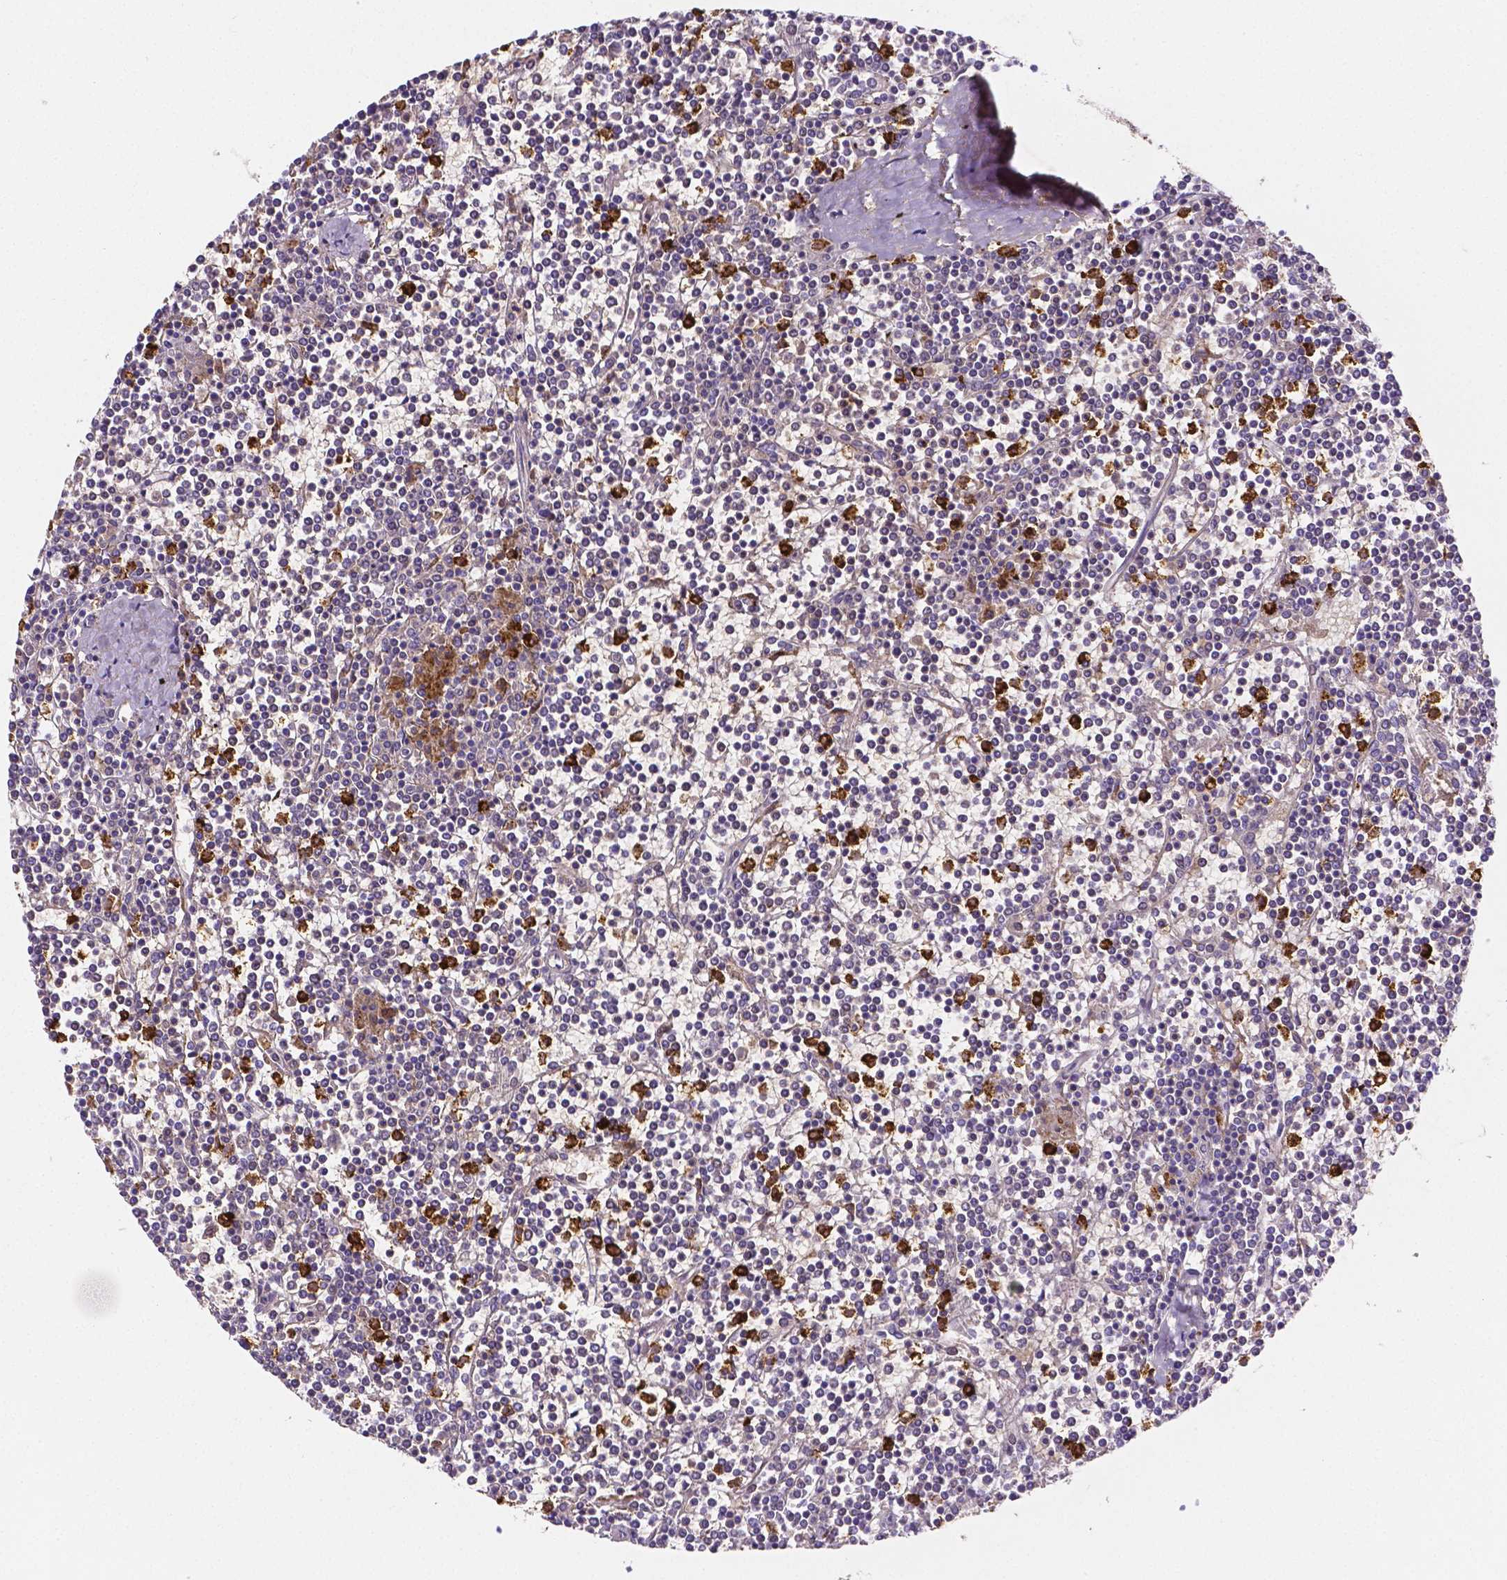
{"staining": {"intensity": "negative", "quantity": "none", "location": "none"}, "tissue": "lymphoma", "cell_type": "Tumor cells", "image_type": "cancer", "snomed": [{"axis": "morphology", "description": "Malignant lymphoma, non-Hodgkin's type, Low grade"}, {"axis": "topography", "description": "Spleen"}], "caption": "Immunohistochemical staining of lymphoma shows no significant staining in tumor cells.", "gene": "MMP9", "patient": {"sex": "female", "age": 19}}